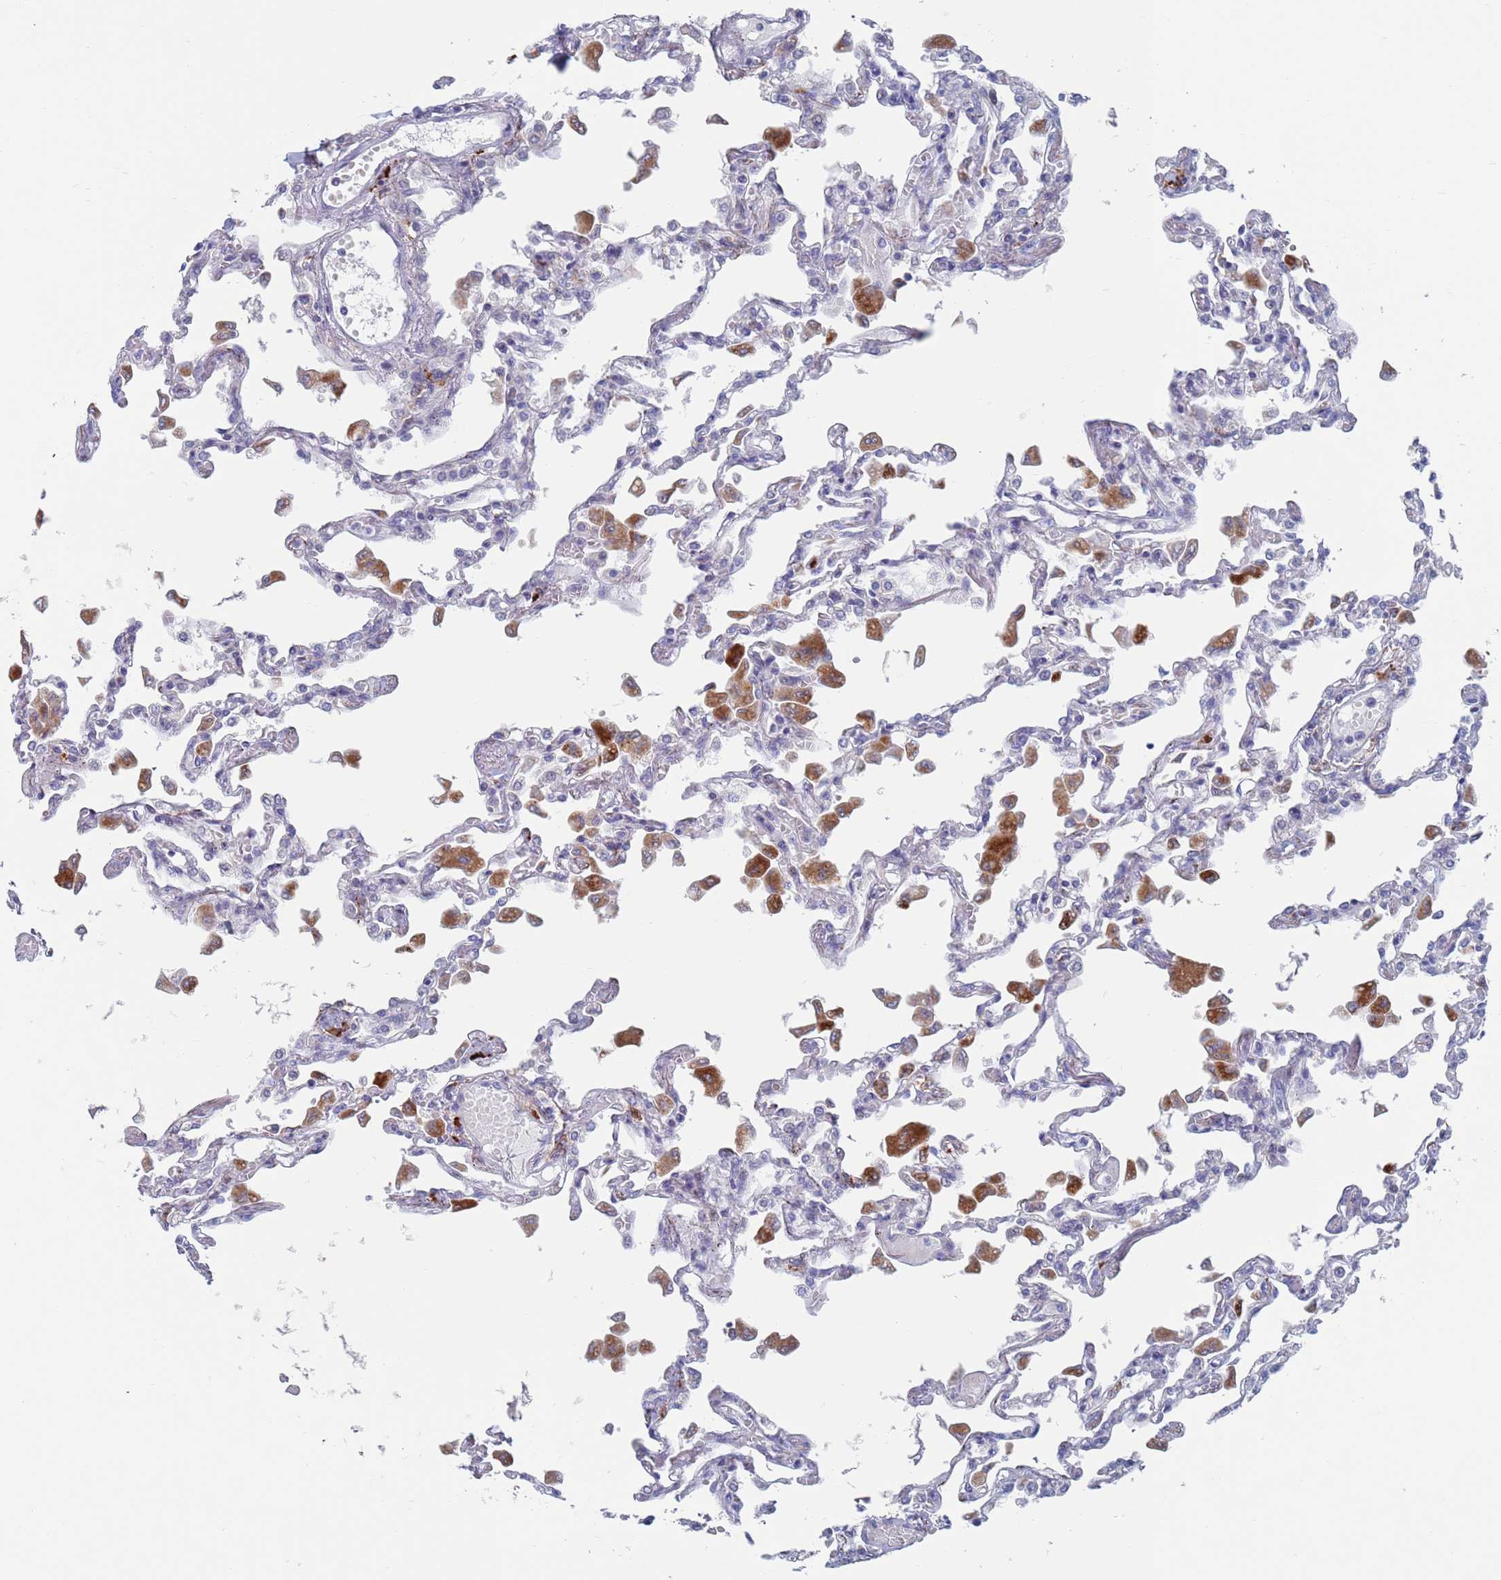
{"staining": {"intensity": "negative", "quantity": "none", "location": "none"}, "tissue": "lung", "cell_type": "Alveolar cells", "image_type": "normal", "snomed": [{"axis": "morphology", "description": "Normal tissue, NOS"}, {"axis": "topography", "description": "Bronchus"}, {"axis": "topography", "description": "Lung"}], "caption": "Human lung stained for a protein using immunohistochemistry reveals no staining in alveolar cells.", "gene": "FUCA1", "patient": {"sex": "female", "age": 49}}